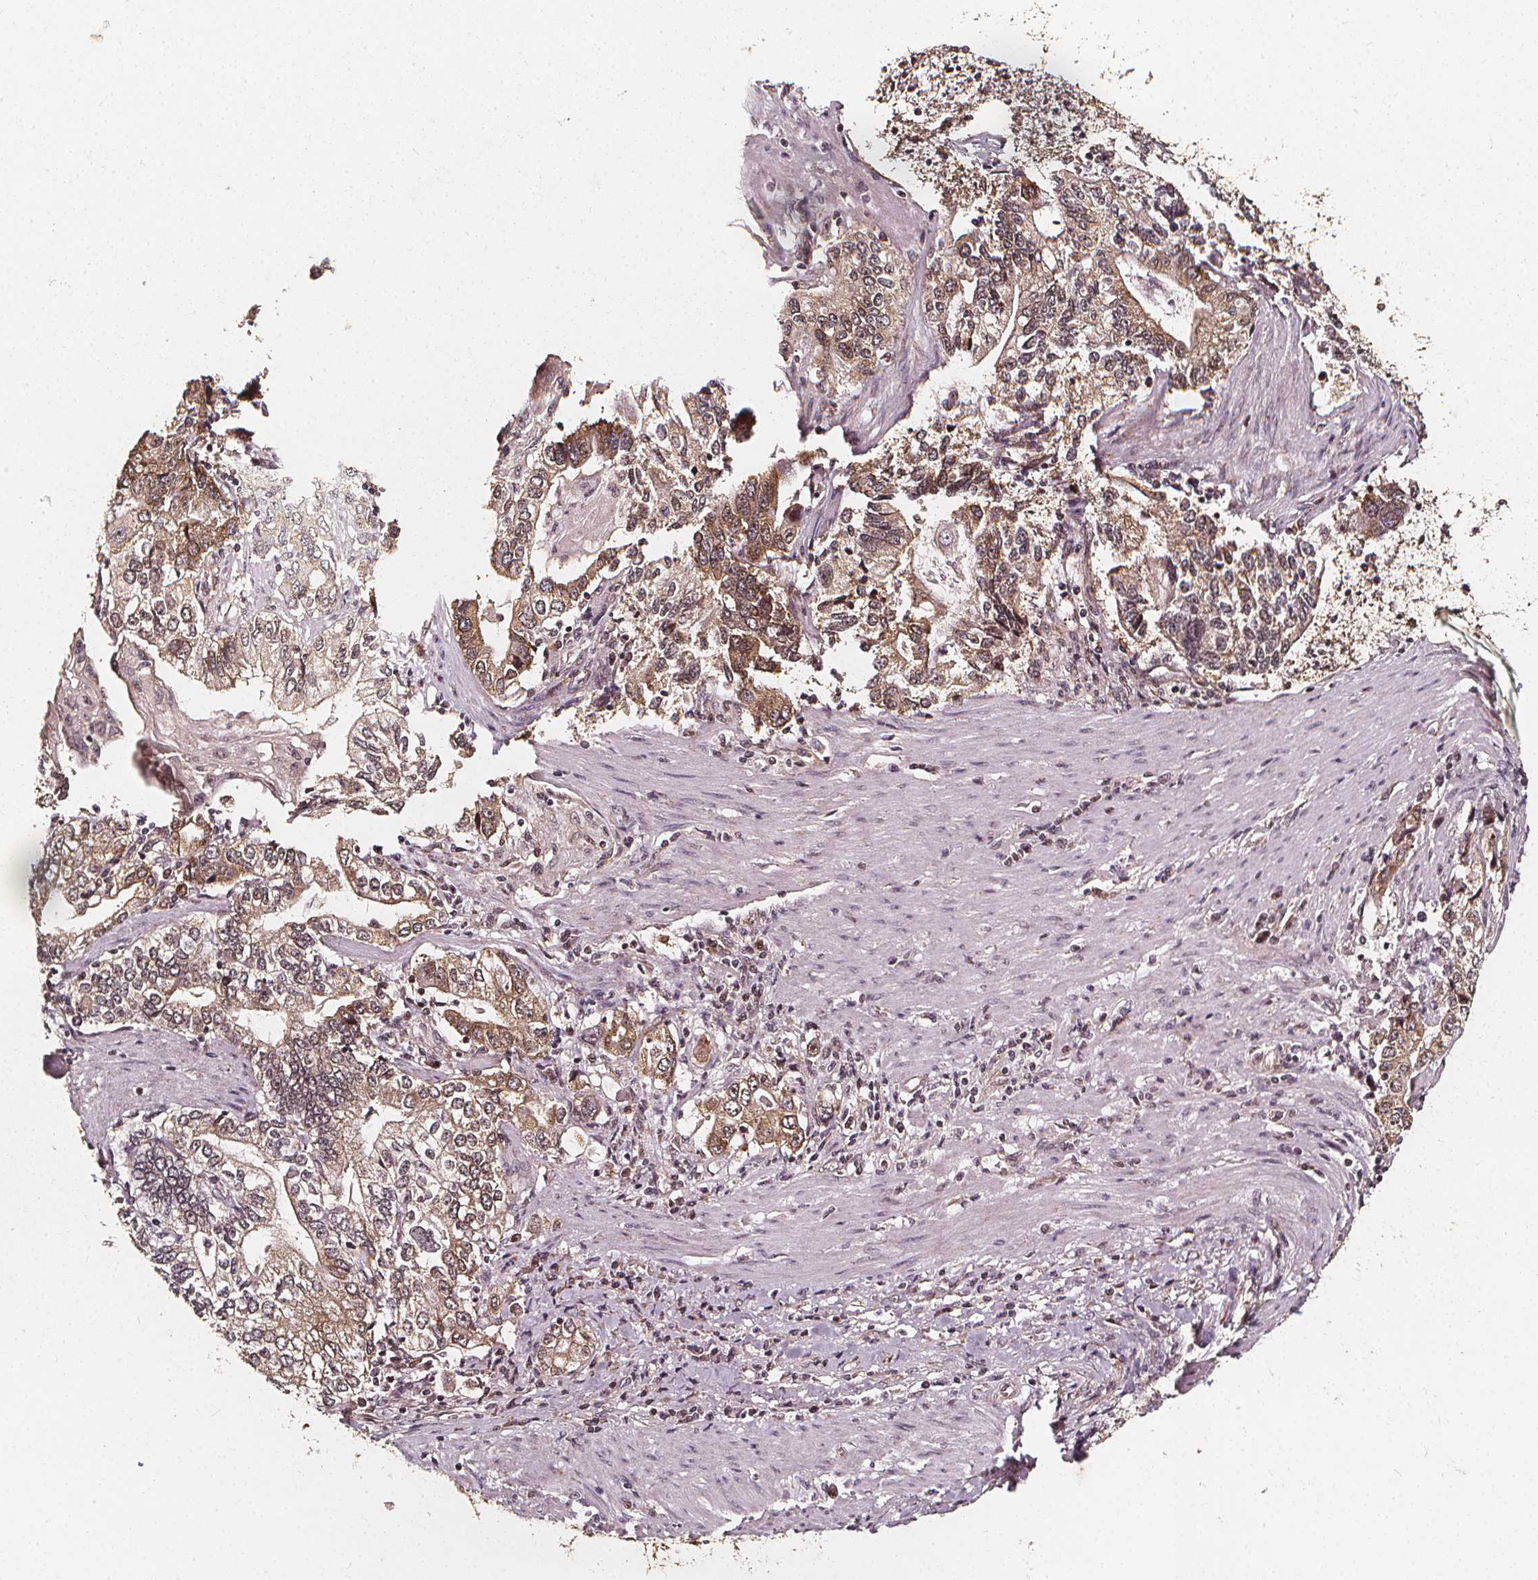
{"staining": {"intensity": "moderate", "quantity": ">75%", "location": "cytoplasmic/membranous,nuclear"}, "tissue": "stomach cancer", "cell_type": "Tumor cells", "image_type": "cancer", "snomed": [{"axis": "morphology", "description": "Adenocarcinoma, NOS"}, {"axis": "topography", "description": "Stomach, lower"}], "caption": "This image exhibits IHC staining of stomach adenocarcinoma, with medium moderate cytoplasmic/membranous and nuclear positivity in approximately >75% of tumor cells.", "gene": "SMN1", "patient": {"sex": "female", "age": 72}}